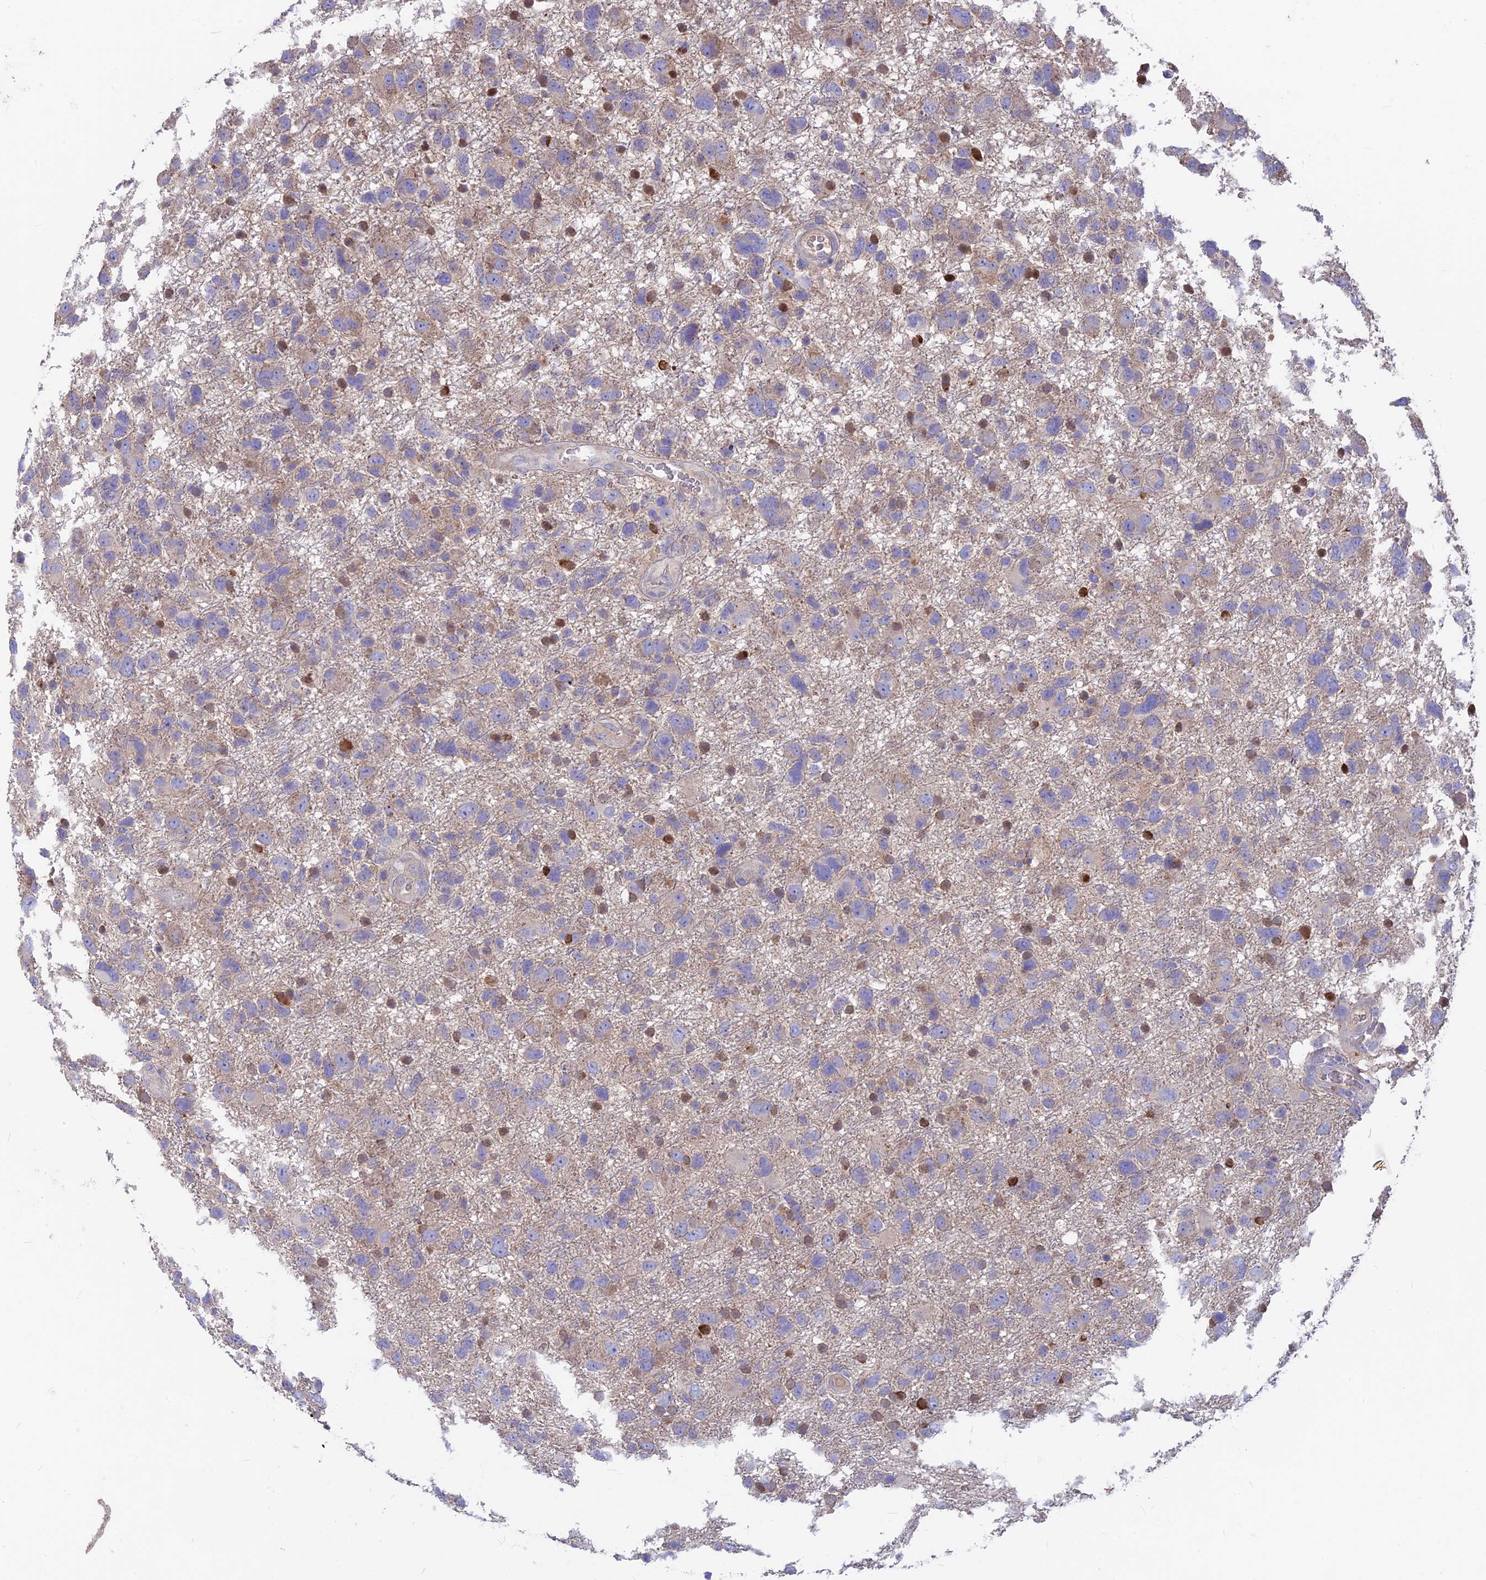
{"staining": {"intensity": "weak", "quantity": "25%-75%", "location": "cytoplasmic/membranous"}, "tissue": "glioma", "cell_type": "Tumor cells", "image_type": "cancer", "snomed": [{"axis": "morphology", "description": "Glioma, malignant, High grade"}, {"axis": "topography", "description": "Brain"}], "caption": "A brown stain shows weak cytoplasmic/membranous expression of a protein in glioma tumor cells. (IHC, brightfield microscopy, high magnification).", "gene": "PZP", "patient": {"sex": "male", "age": 61}}